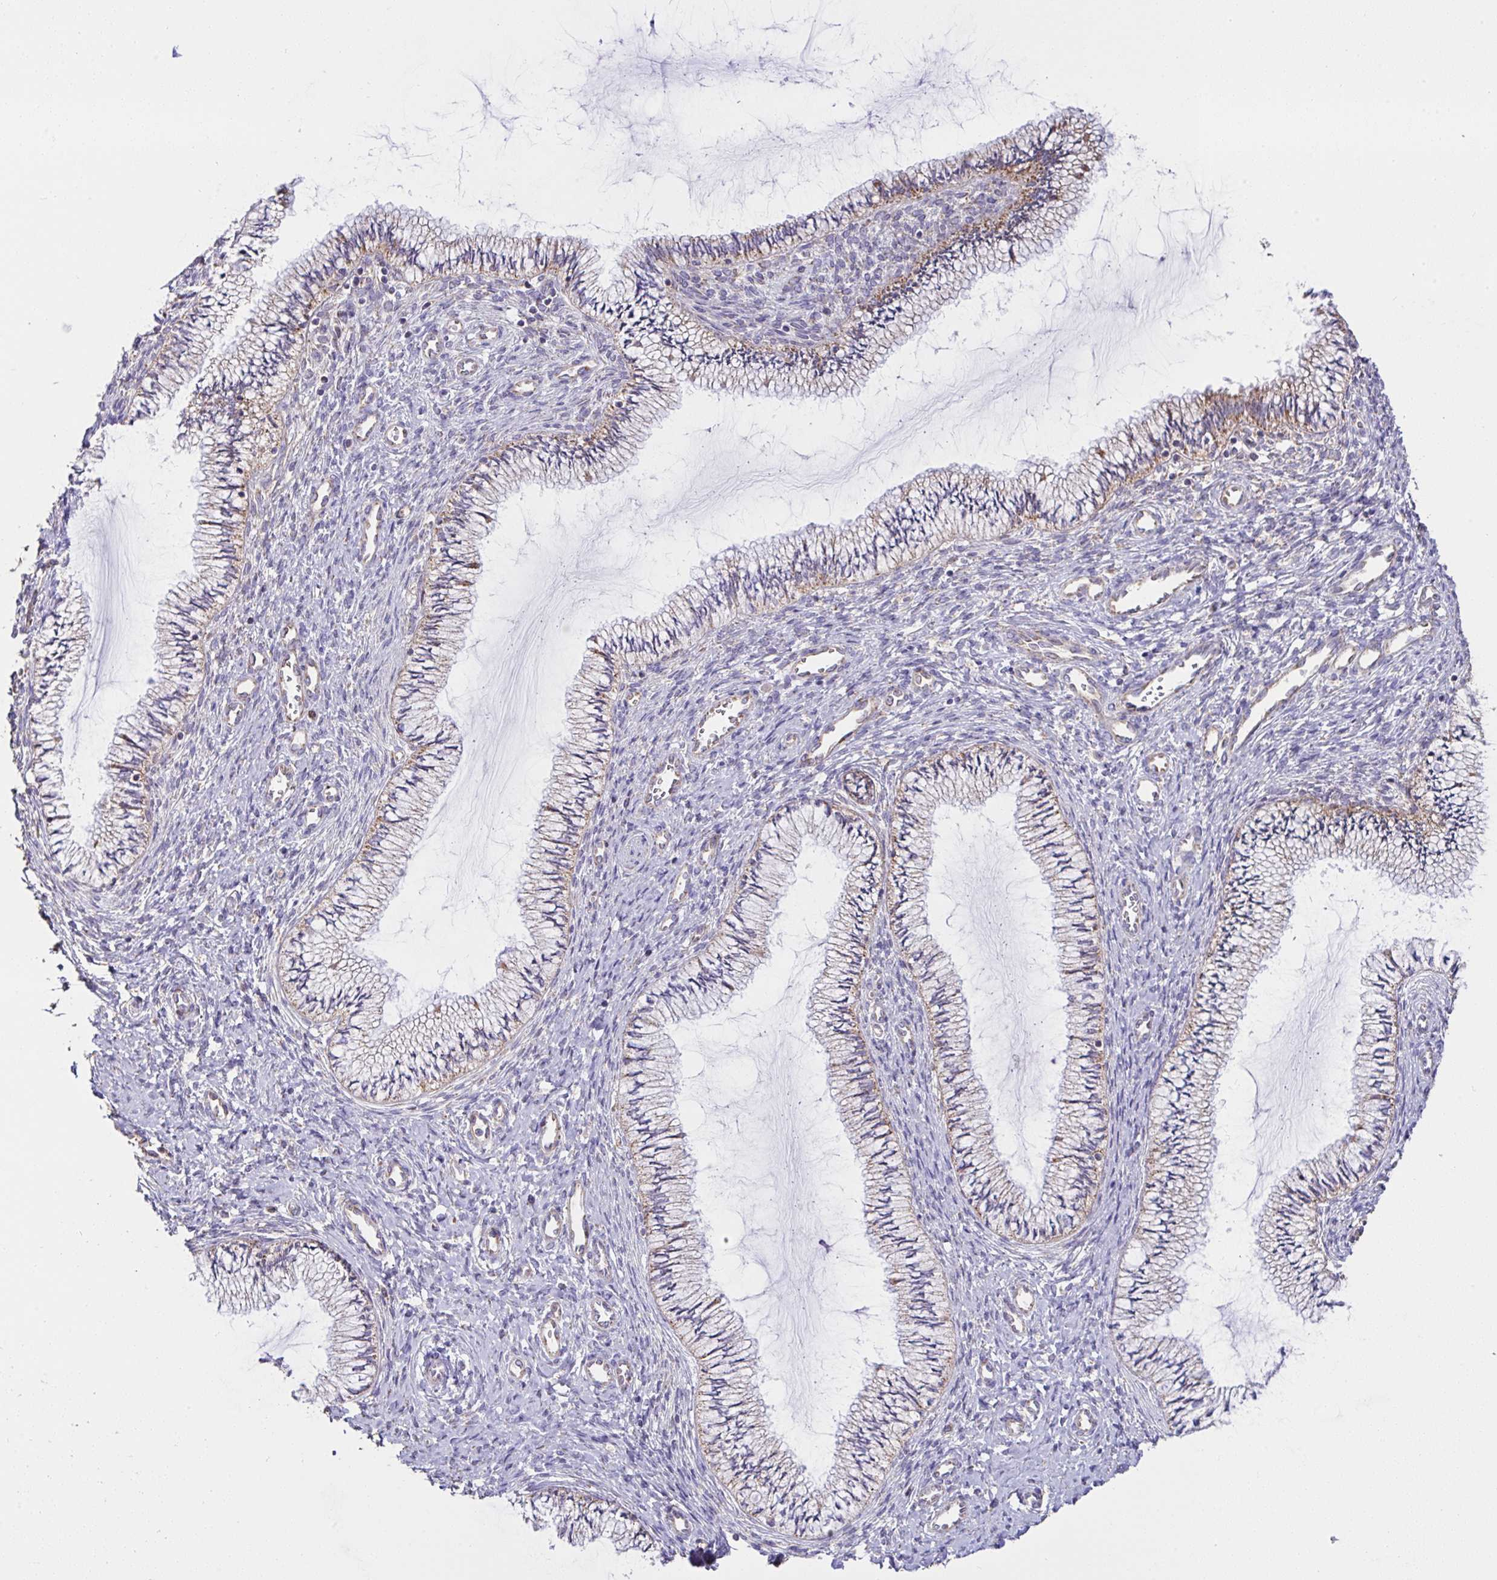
{"staining": {"intensity": "weak", "quantity": ">75%", "location": "cytoplasmic/membranous"}, "tissue": "cervix", "cell_type": "Glandular cells", "image_type": "normal", "snomed": [{"axis": "morphology", "description": "Normal tissue, NOS"}, {"axis": "topography", "description": "Cervix"}], "caption": "DAB (3,3'-diaminobenzidine) immunohistochemical staining of unremarkable human cervix exhibits weak cytoplasmic/membranous protein staining in about >75% of glandular cells. Ihc stains the protein in brown and the nuclei are stained blue.", "gene": "DOK7", "patient": {"sex": "female", "age": 24}}